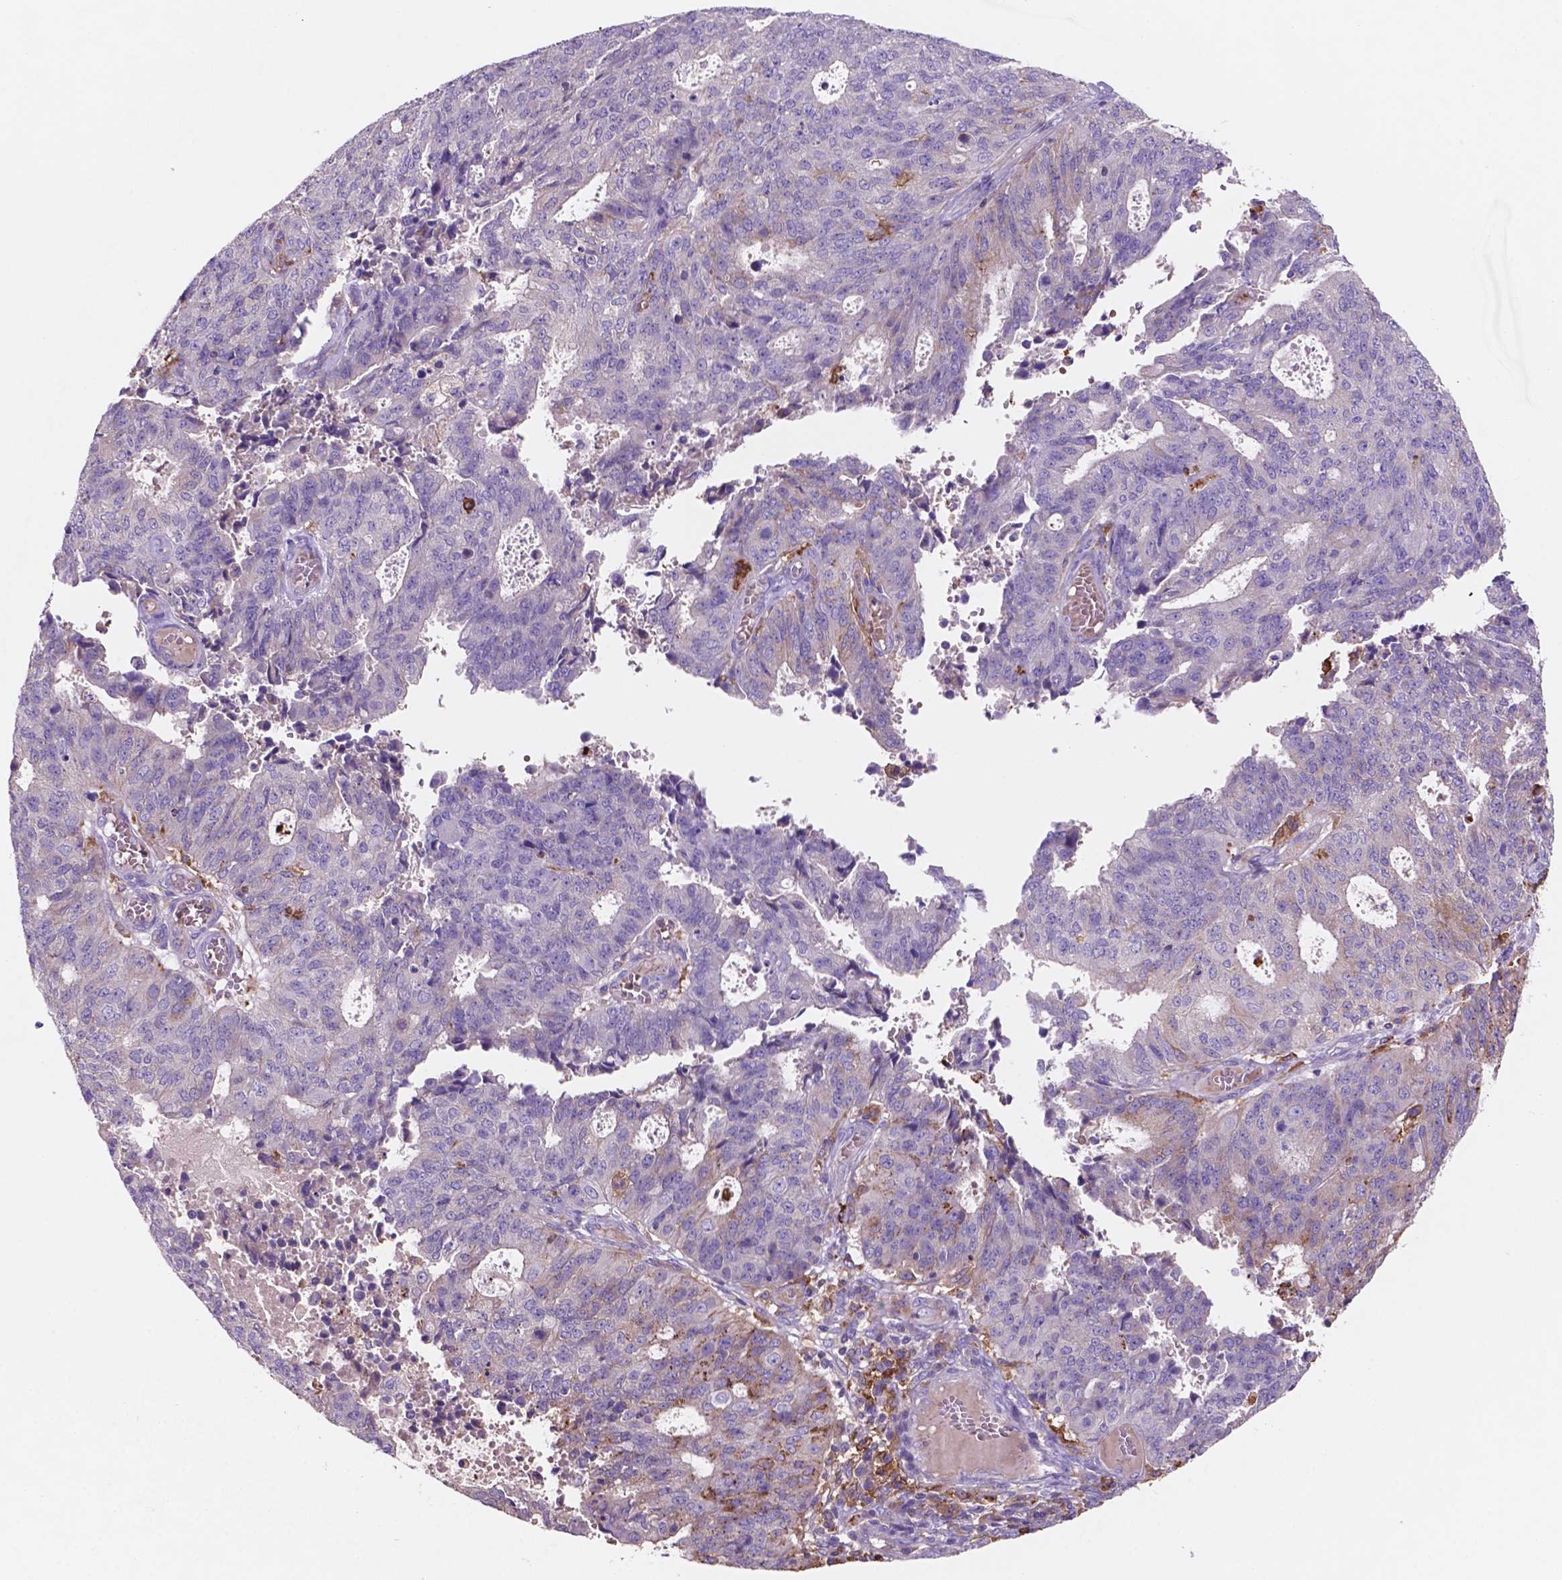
{"staining": {"intensity": "negative", "quantity": "none", "location": "none"}, "tissue": "endometrial cancer", "cell_type": "Tumor cells", "image_type": "cancer", "snomed": [{"axis": "morphology", "description": "Adenocarcinoma, NOS"}, {"axis": "topography", "description": "Endometrium"}], "caption": "A micrograph of endometrial cancer stained for a protein shows no brown staining in tumor cells.", "gene": "MKRN2OS", "patient": {"sex": "female", "age": 82}}